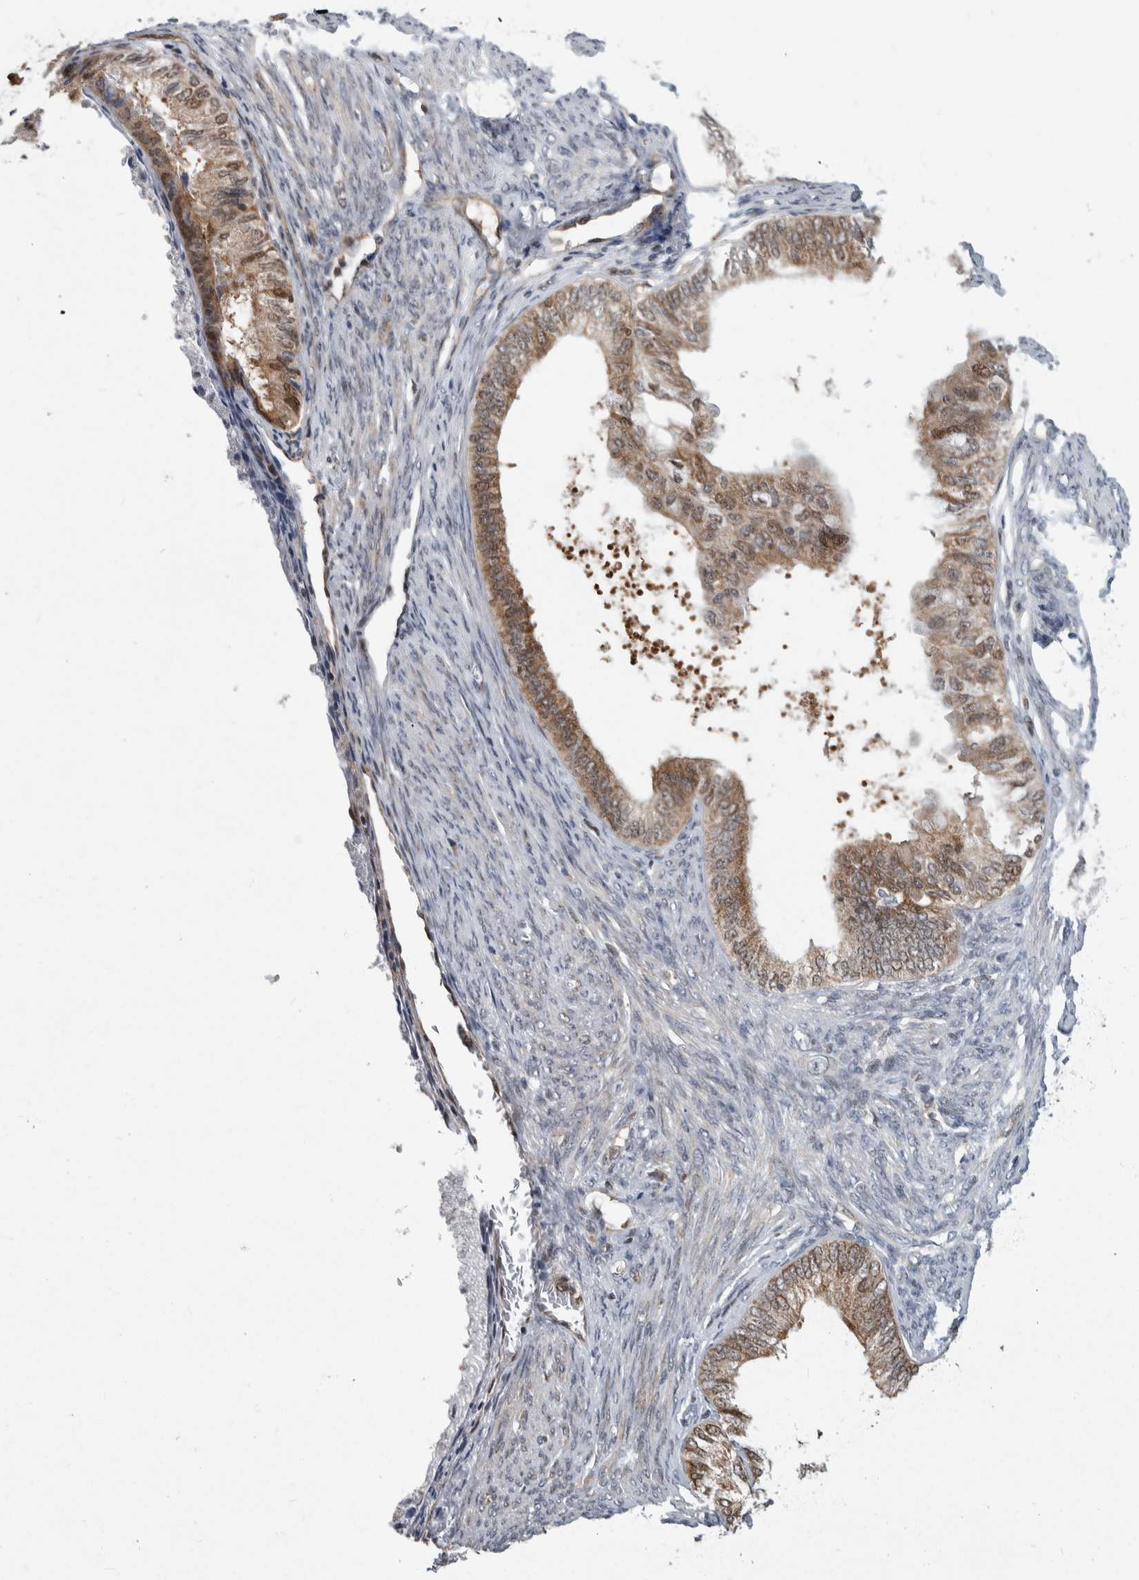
{"staining": {"intensity": "moderate", "quantity": ">75%", "location": "cytoplasmic/membranous"}, "tissue": "endometrial cancer", "cell_type": "Tumor cells", "image_type": "cancer", "snomed": [{"axis": "morphology", "description": "Adenocarcinoma, NOS"}, {"axis": "topography", "description": "Endometrium"}], "caption": "A medium amount of moderate cytoplasmic/membranous staining is present in approximately >75% of tumor cells in endometrial cancer (adenocarcinoma) tissue.", "gene": "PTPA", "patient": {"sex": "female", "age": 86}}